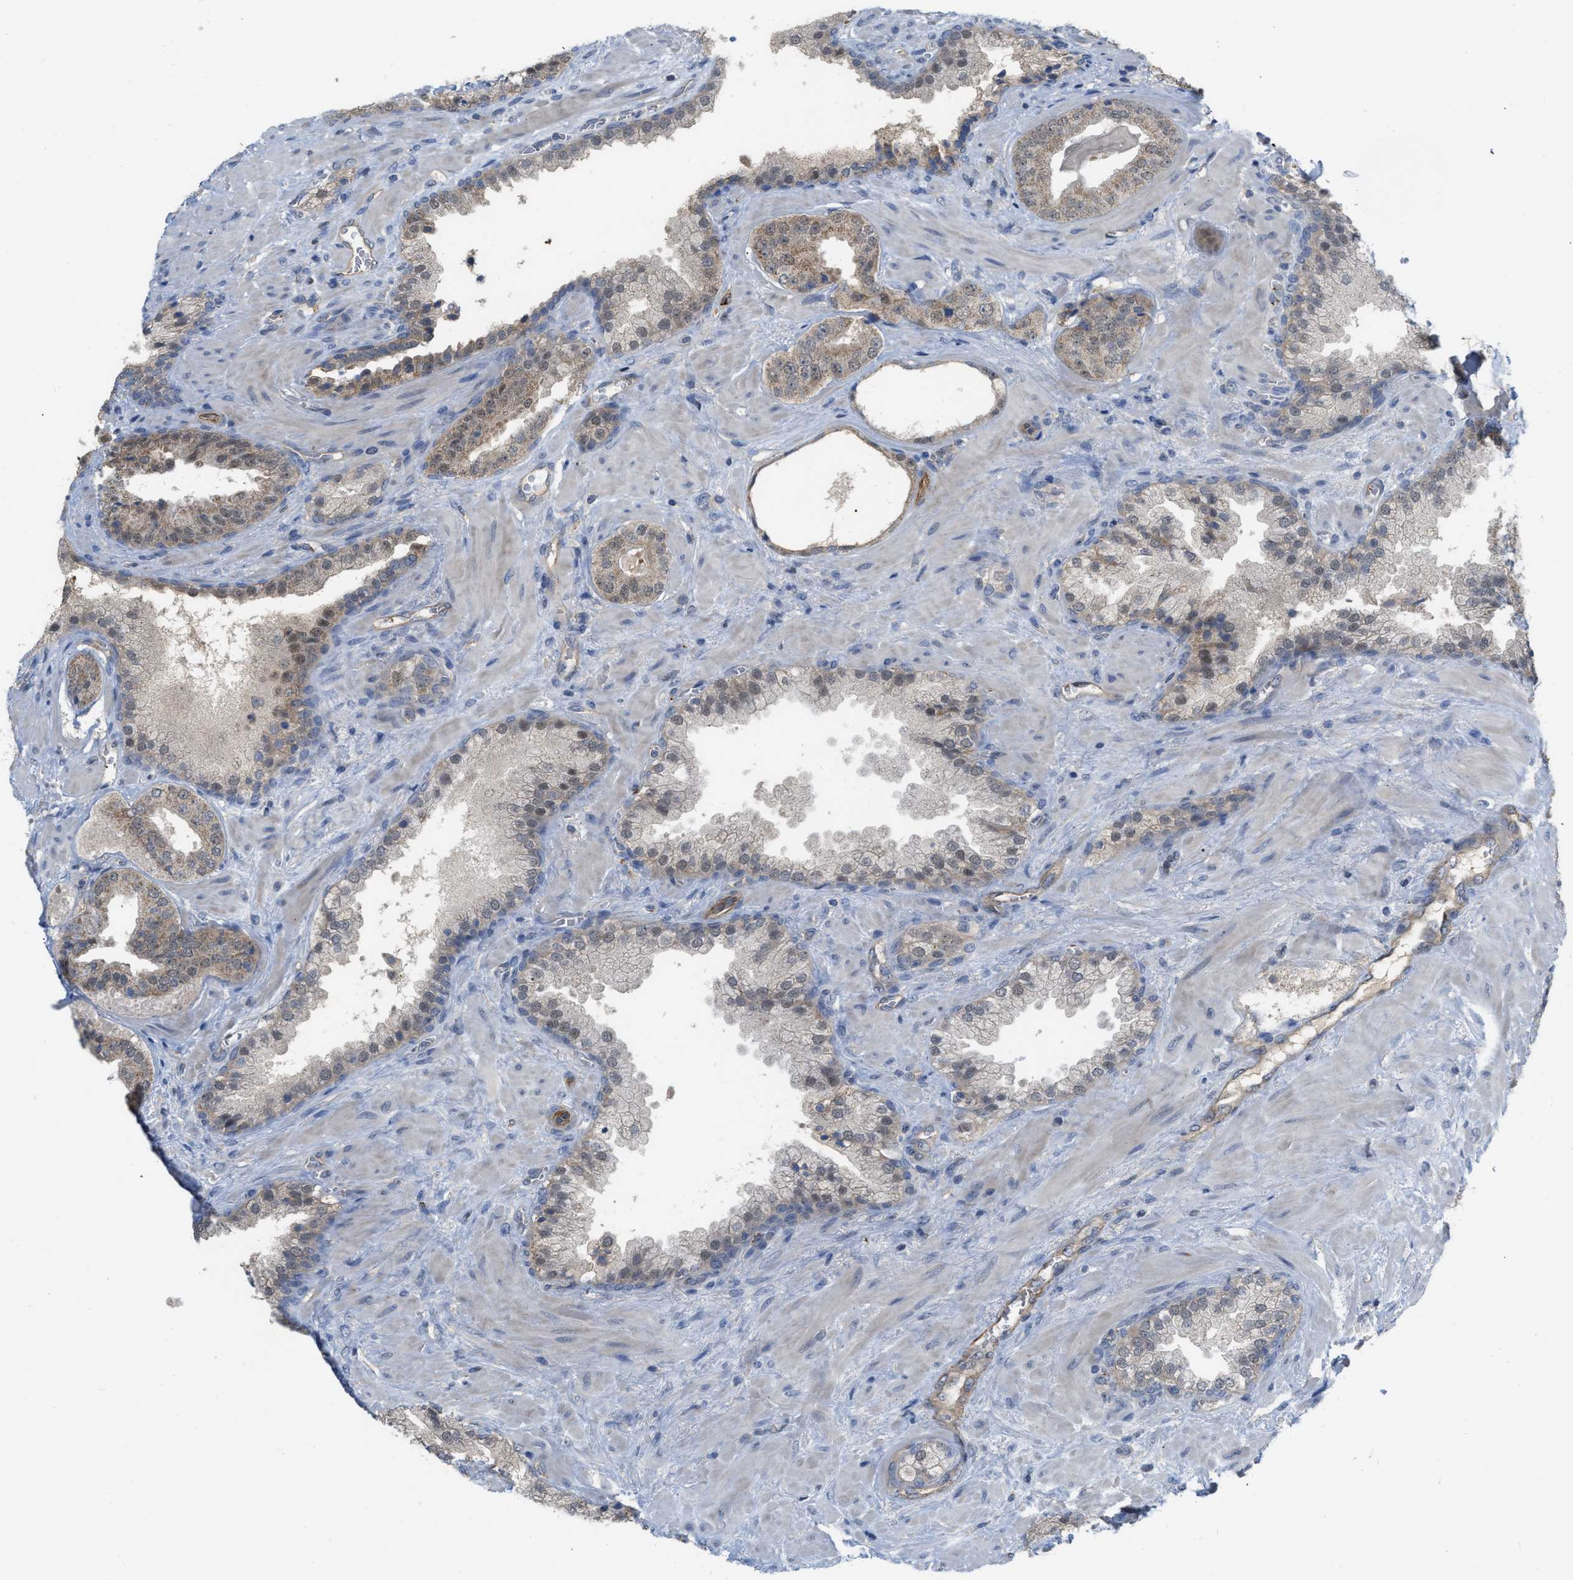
{"staining": {"intensity": "weak", "quantity": "<25%", "location": "cytoplasmic/membranous"}, "tissue": "prostate cancer", "cell_type": "Tumor cells", "image_type": "cancer", "snomed": [{"axis": "morphology", "description": "Adenocarcinoma, Low grade"}, {"axis": "topography", "description": "Prostate"}], "caption": "Immunohistochemical staining of human adenocarcinoma (low-grade) (prostate) displays no significant positivity in tumor cells.", "gene": "NAPEPLD", "patient": {"sex": "male", "age": 71}}